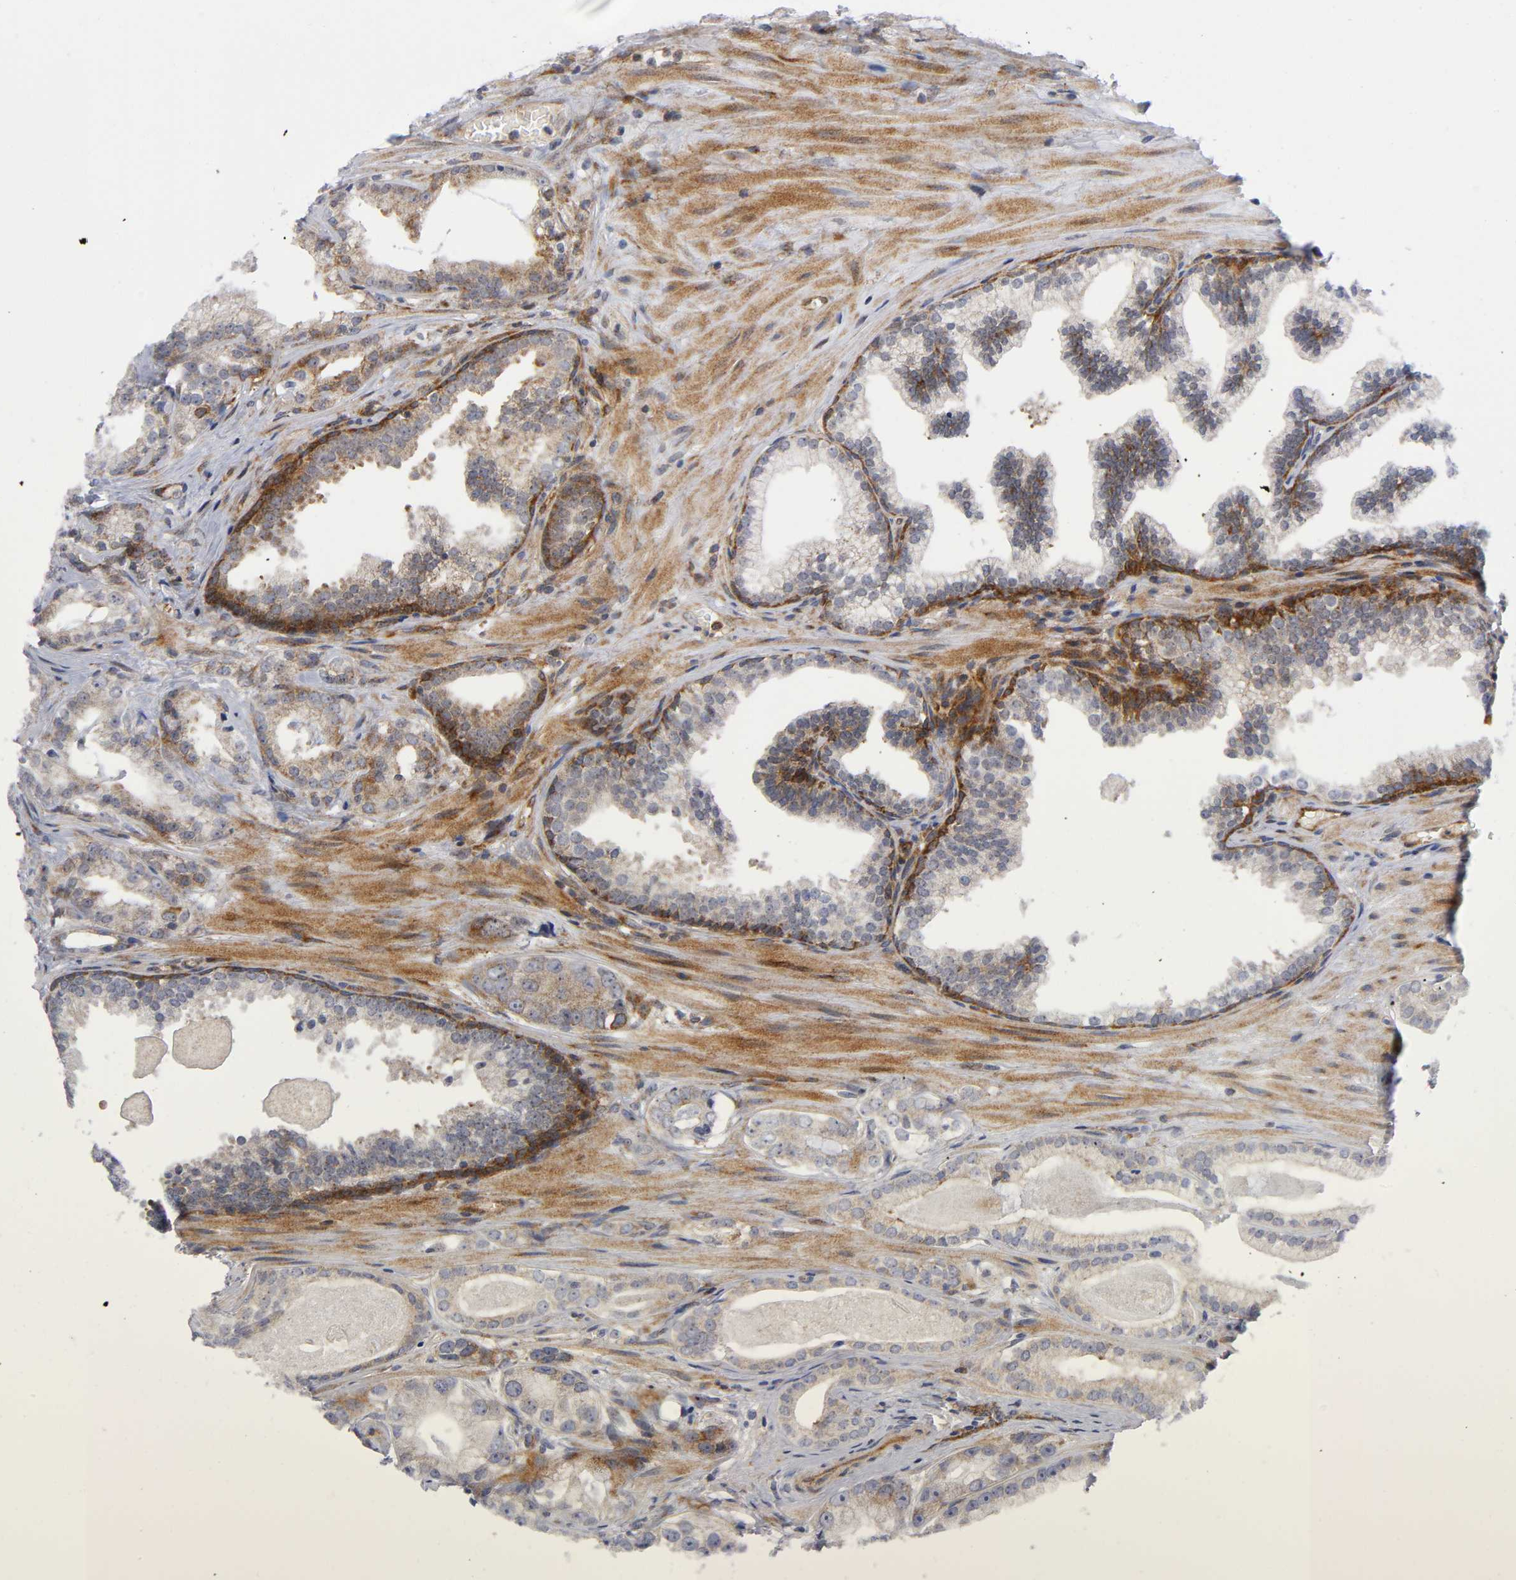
{"staining": {"intensity": "weak", "quantity": "25%-75%", "location": "cytoplasmic/membranous"}, "tissue": "prostate cancer", "cell_type": "Tumor cells", "image_type": "cancer", "snomed": [{"axis": "morphology", "description": "Adenocarcinoma, Low grade"}, {"axis": "topography", "description": "Prostate"}], "caption": "Prostate cancer (low-grade adenocarcinoma) tissue displays weak cytoplasmic/membranous positivity in about 25%-75% of tumor cells, visualized by immunohistochemistry.", "gene": "EIF5", "patient": {"sex": "male", "age": 59}}